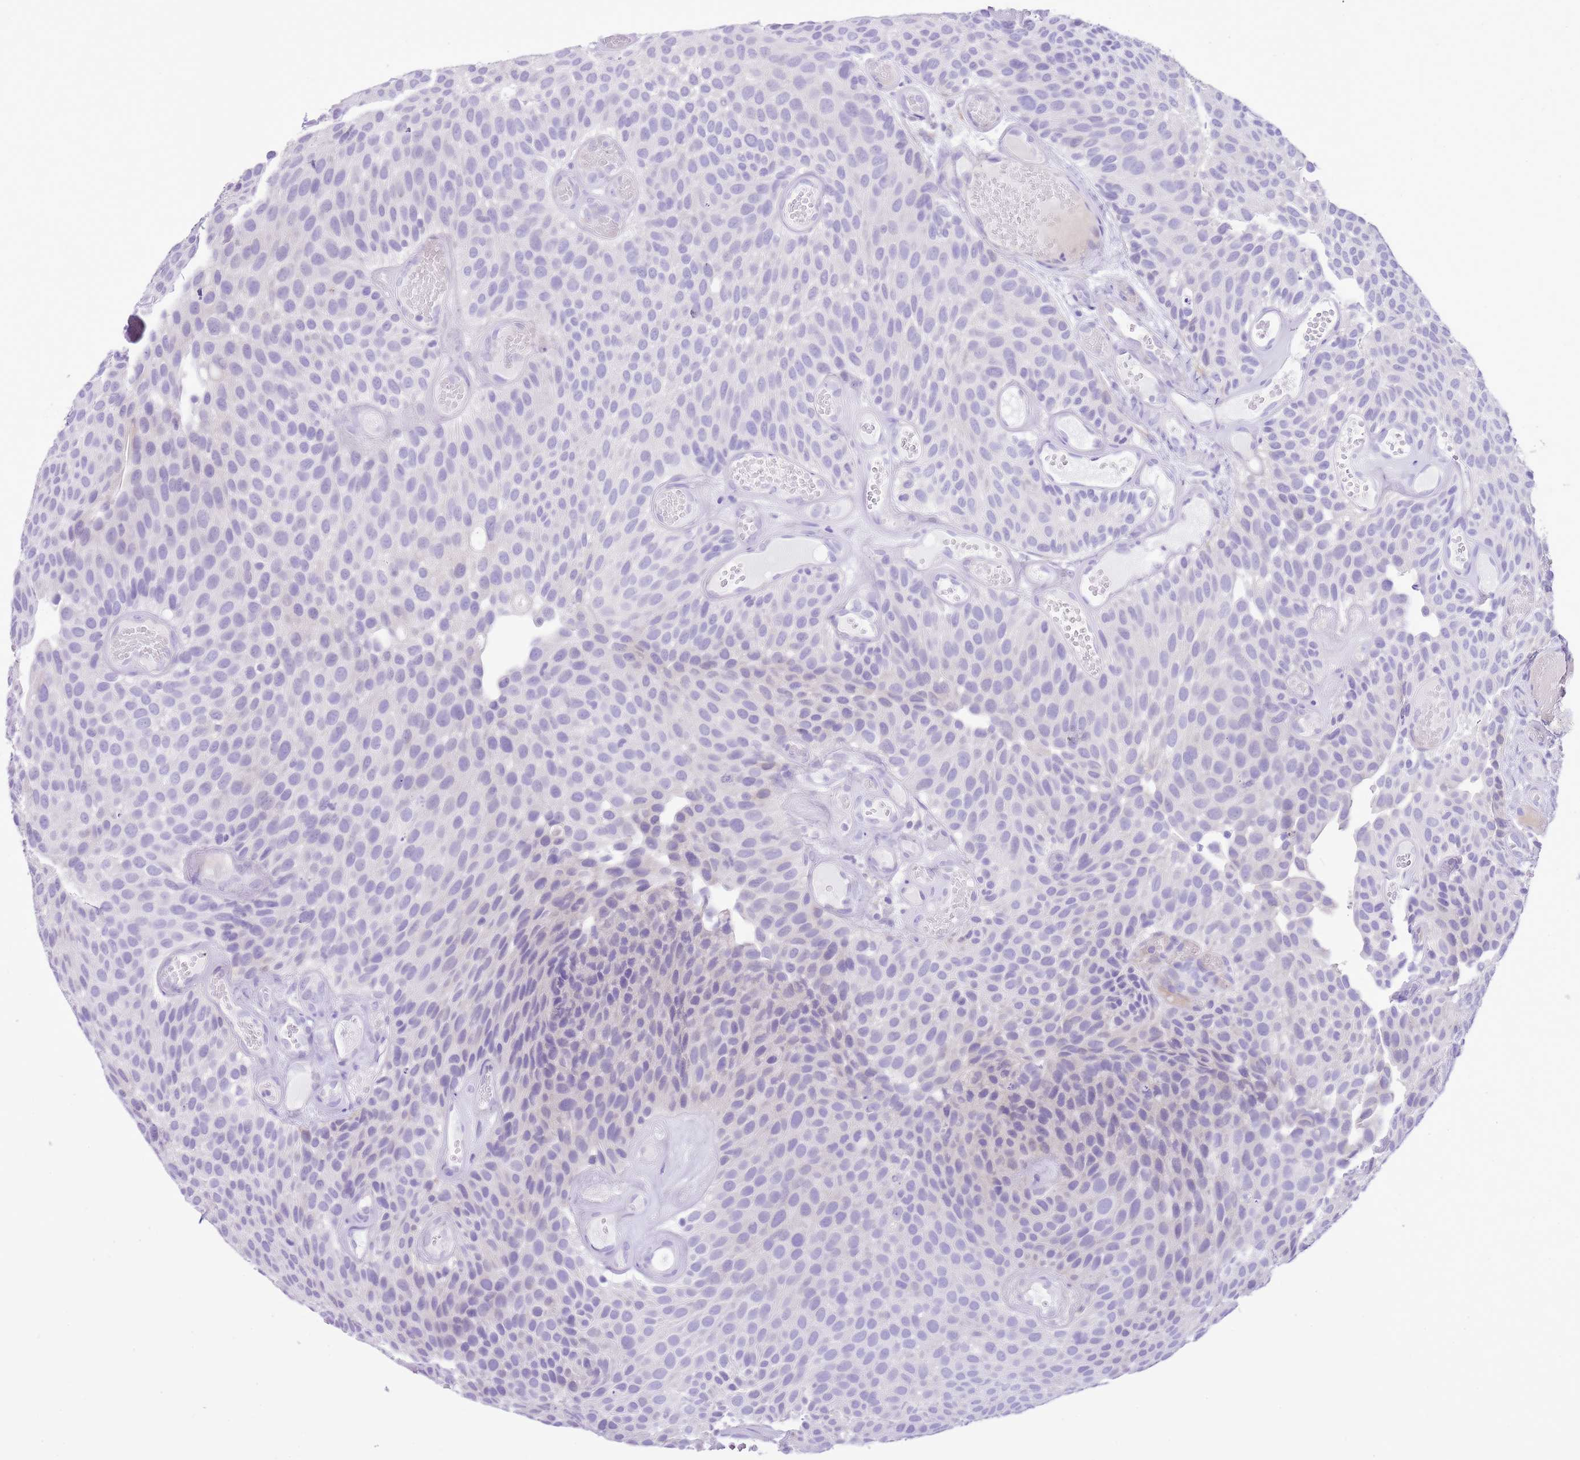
{"staining": {"intensity": "negative", "quantity": "none", "location": "none"}, "tissue": "urothelial cancer", "cell_type": "Tumor cells", "image_type": "cancer", "snomed": [{"axis": "morphology", "description": "Urothelial carcinoma, Low grade"}, {"axis": "topography", "description": "Urinary bladder"}], "caption": "The IHC histopathology image has no significant expression in tumor cells of urothelial carcinoma (low-grade) tissue.", "gene": "AAR2", "patient": {"sex": "male", "age": 89}}